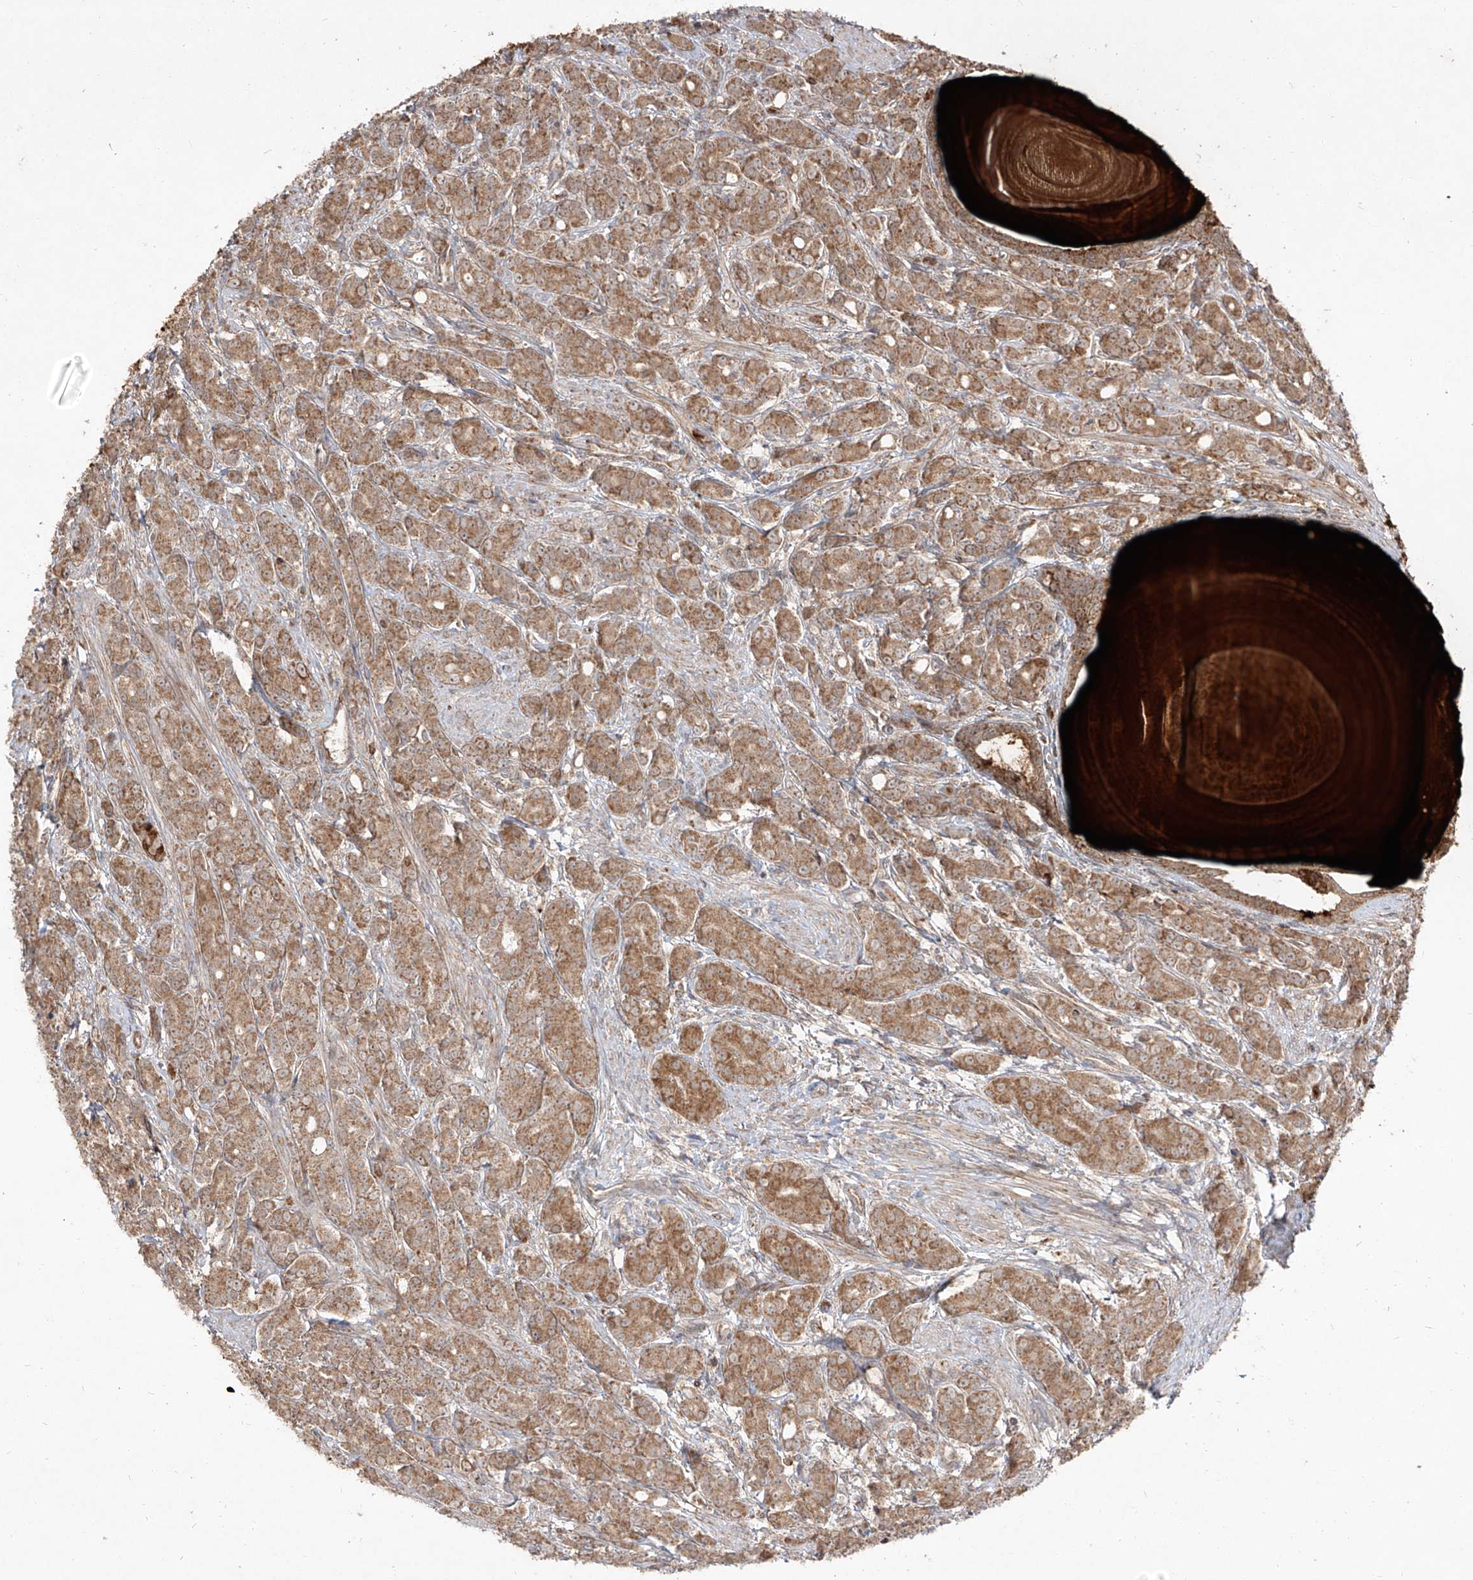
{"staining": {"intensity": "moderate", "quantity": ">75%", "location": "cytoplasmic/membranous"}, "tissue": "prostate cancer", "cell_type": "Tumor cells", "image_type": "cancer", "snomed": [{"axis": "morphology", "description": "Adenocarcinoma, High grade"}, {"axis": "topography", "description": "Prostate"}], "caption": "About >75% of tumor cells in prostate cancer (high-grade adenocarcinoma) show moderate cytoplasmic/membranous protein staining as visualized by brown immunohistochemical staining.", "gene": "AIM2", "patient": {"sex": "male", "age": 62}}